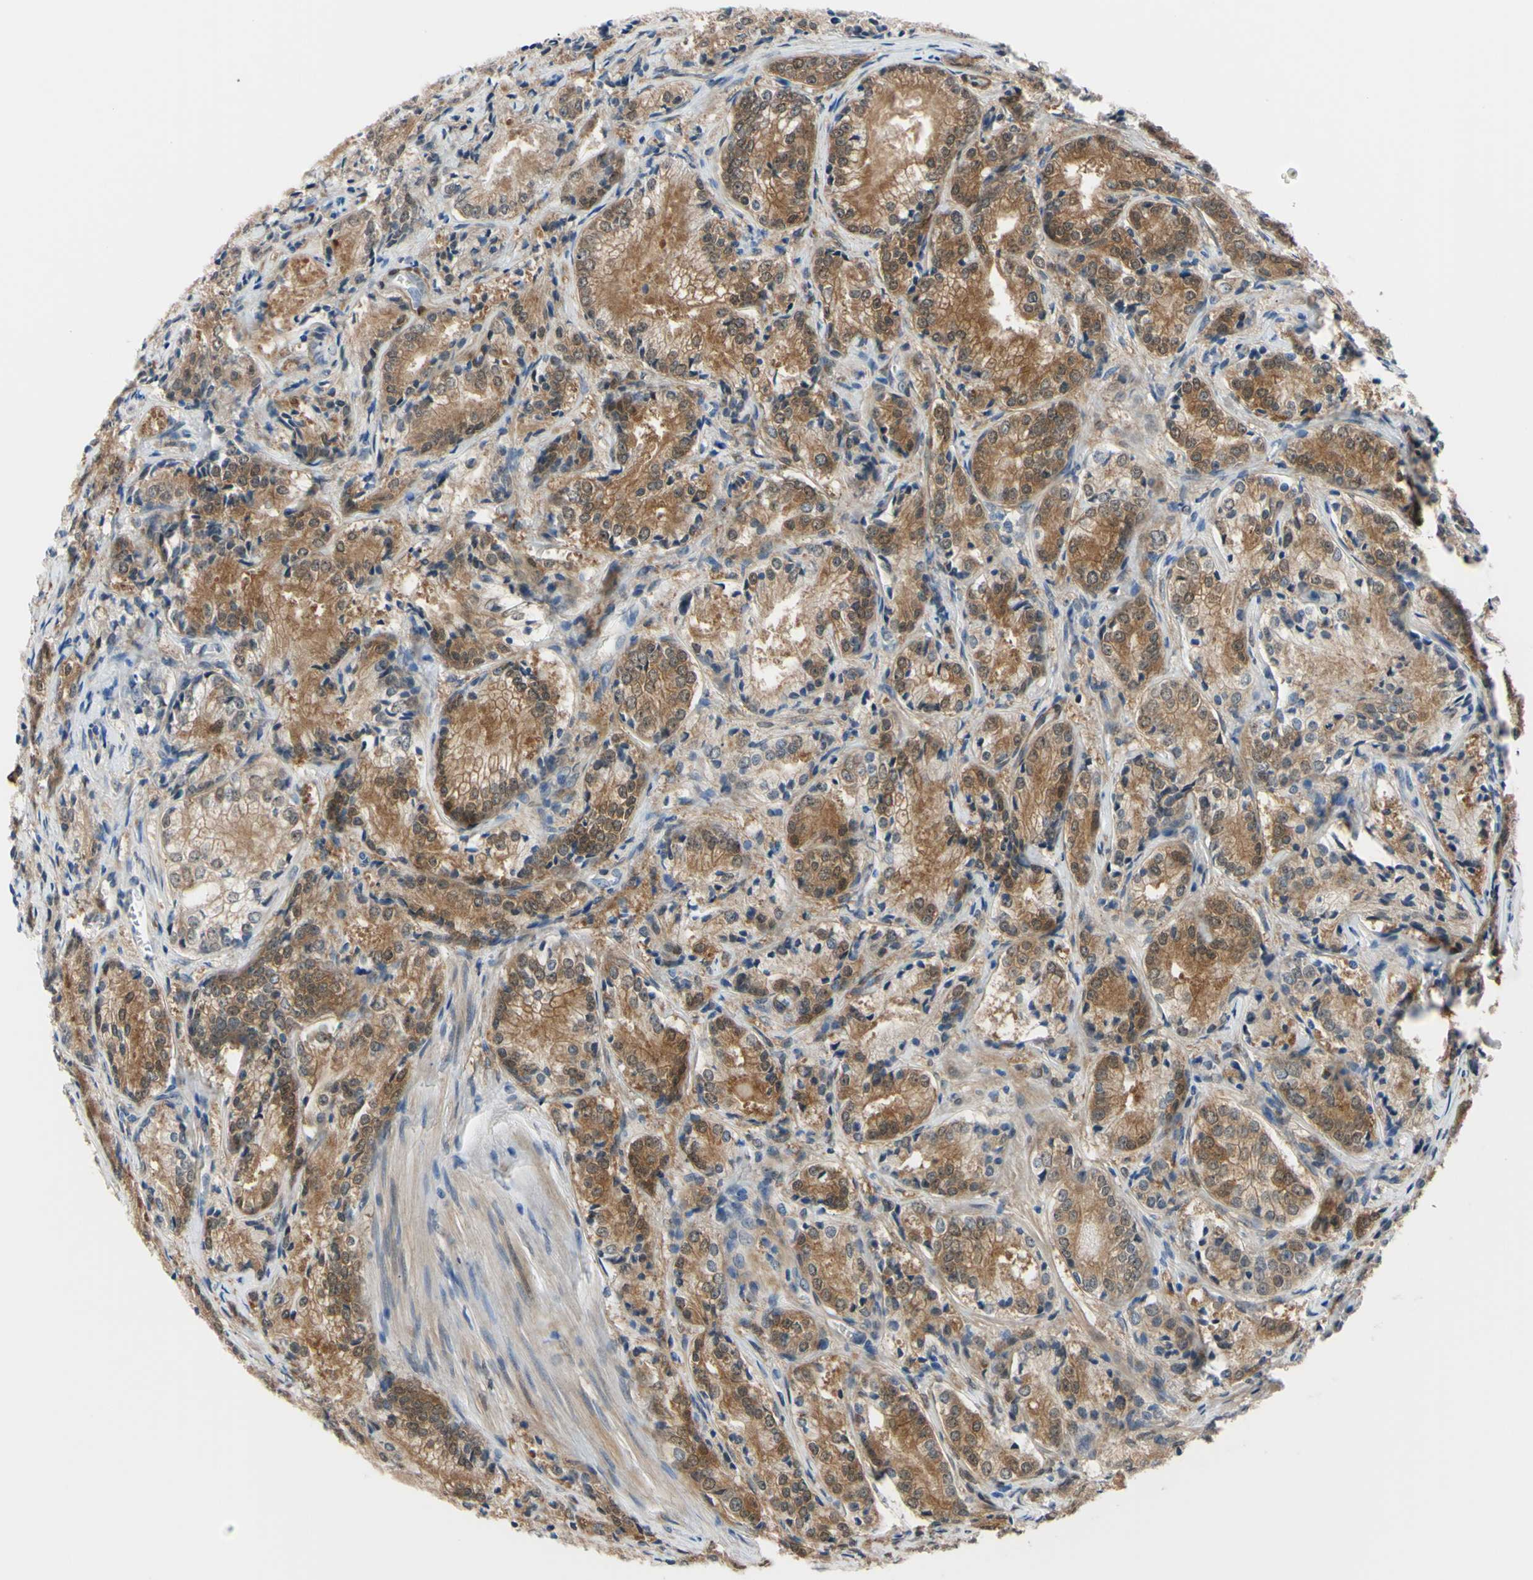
{"staining": {"intensity": "moderate", "quantity": ">75%", "location": "cytoplasmic/membranous"}, "tissue": "prostate cancer", "cell_type": "Tumor cells", "image_type": "cancer", "snomed": [{"axis": "morphology", "description": "Adenocarcinoma, Low grade"}, {"axis": "topography", "description": "Prostate"}], "caption": "Prostate cancer stained with immunohistochemistry (IHC) reveals moderate cytoplasmic/membranous positivity in approximately >75% of tumor cells.", "gene": "NOL3", "patient": {"sex": "male", "age": 60}}